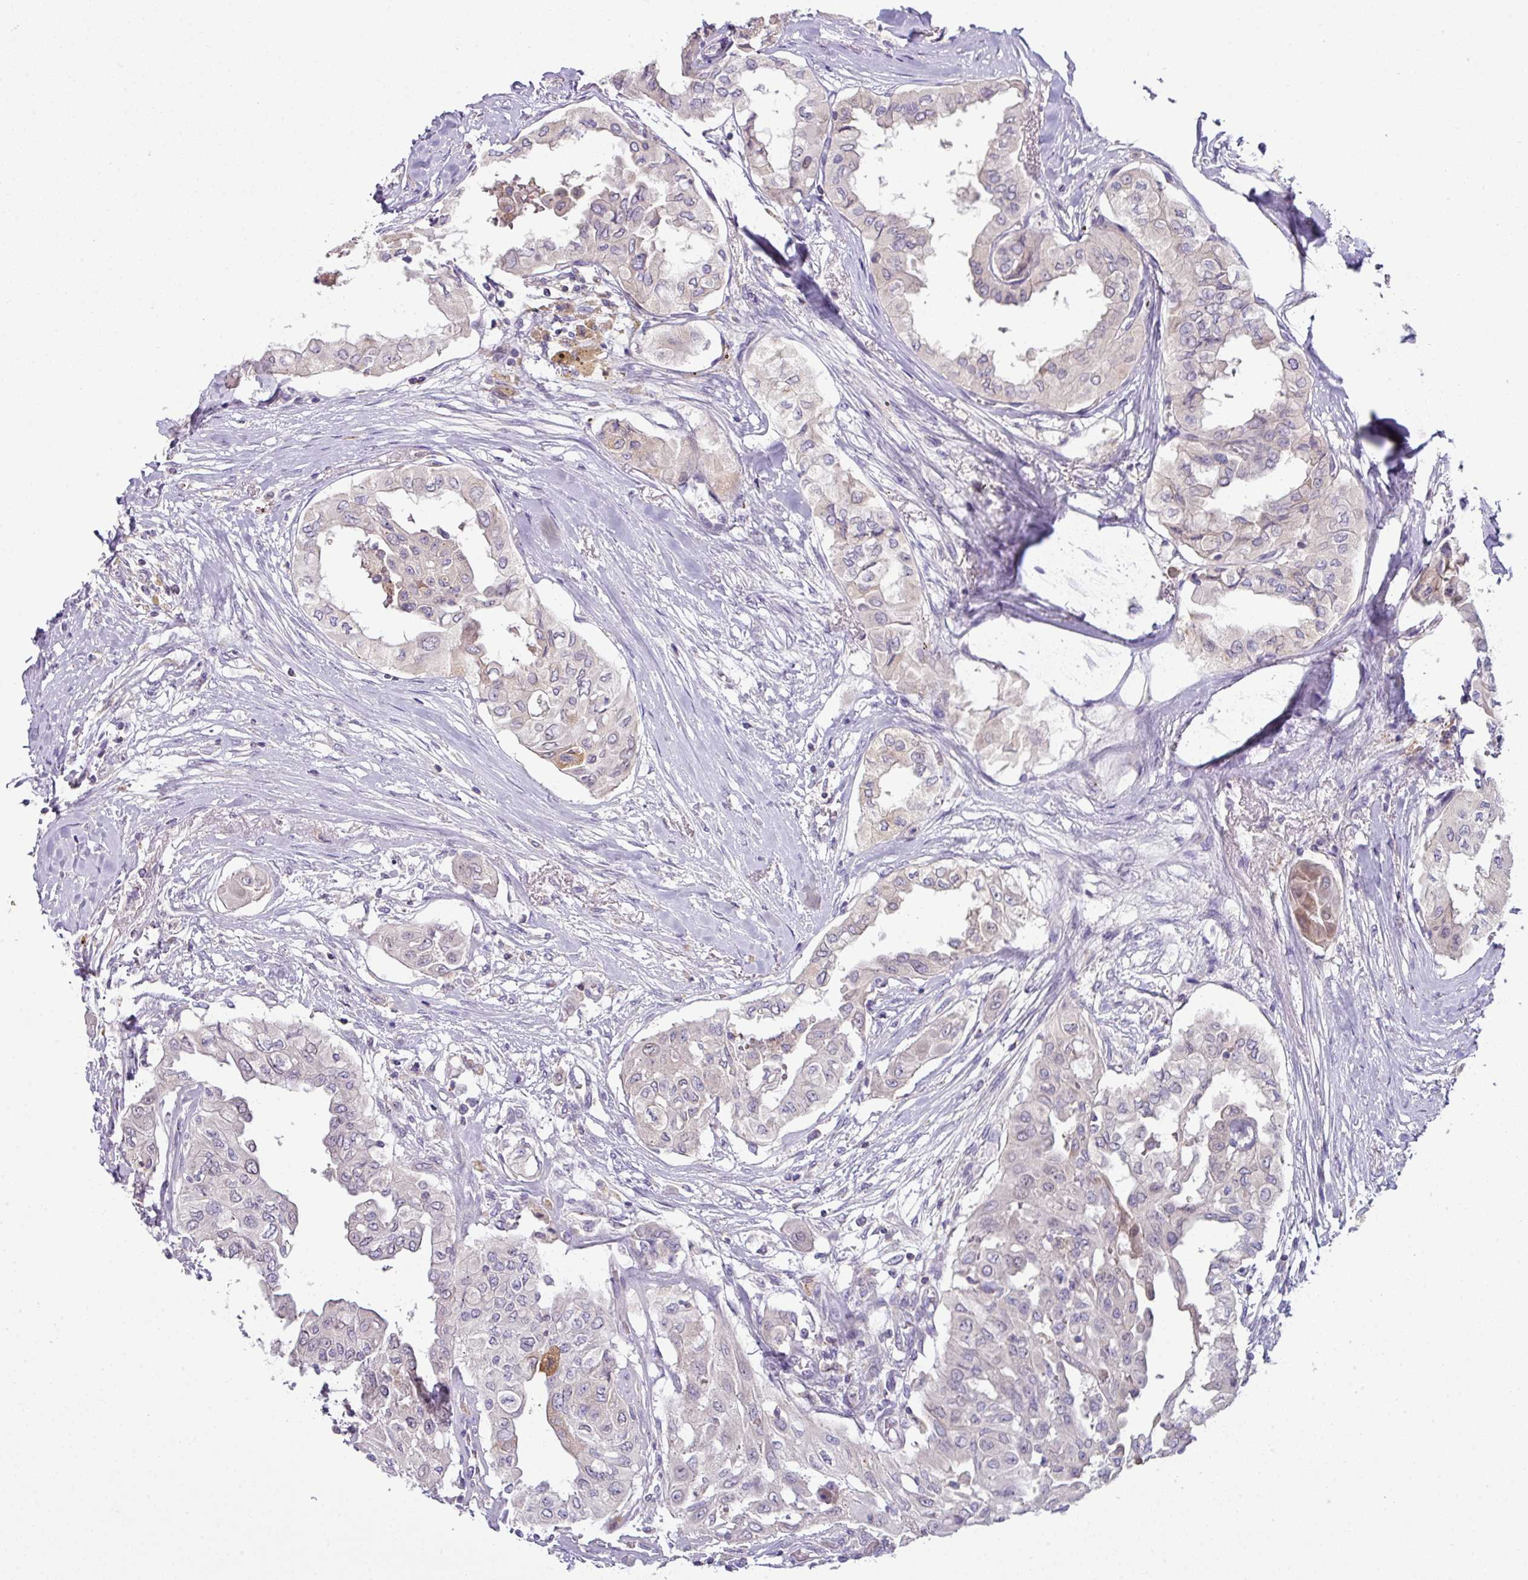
{"staining": {"intensity": "negative", "quantity": "none", "location": "none"}, "tissue": "thyroid cancer", "cell_type": "Tumor cells", "image_type": "cancer", "snomed": [{"axis": "morphology", "description": "Papillary adenocarcinoma, NOS"}, {"axis": "topography", "description": "Thyroid gland"}], "caption": "The histopathology image reveals no significant positivity in tumor cells of papillary adenocarcinoma (thyroid).", "gene": "SLAMF6", "patient": {"sex": "female", "age": 59}}